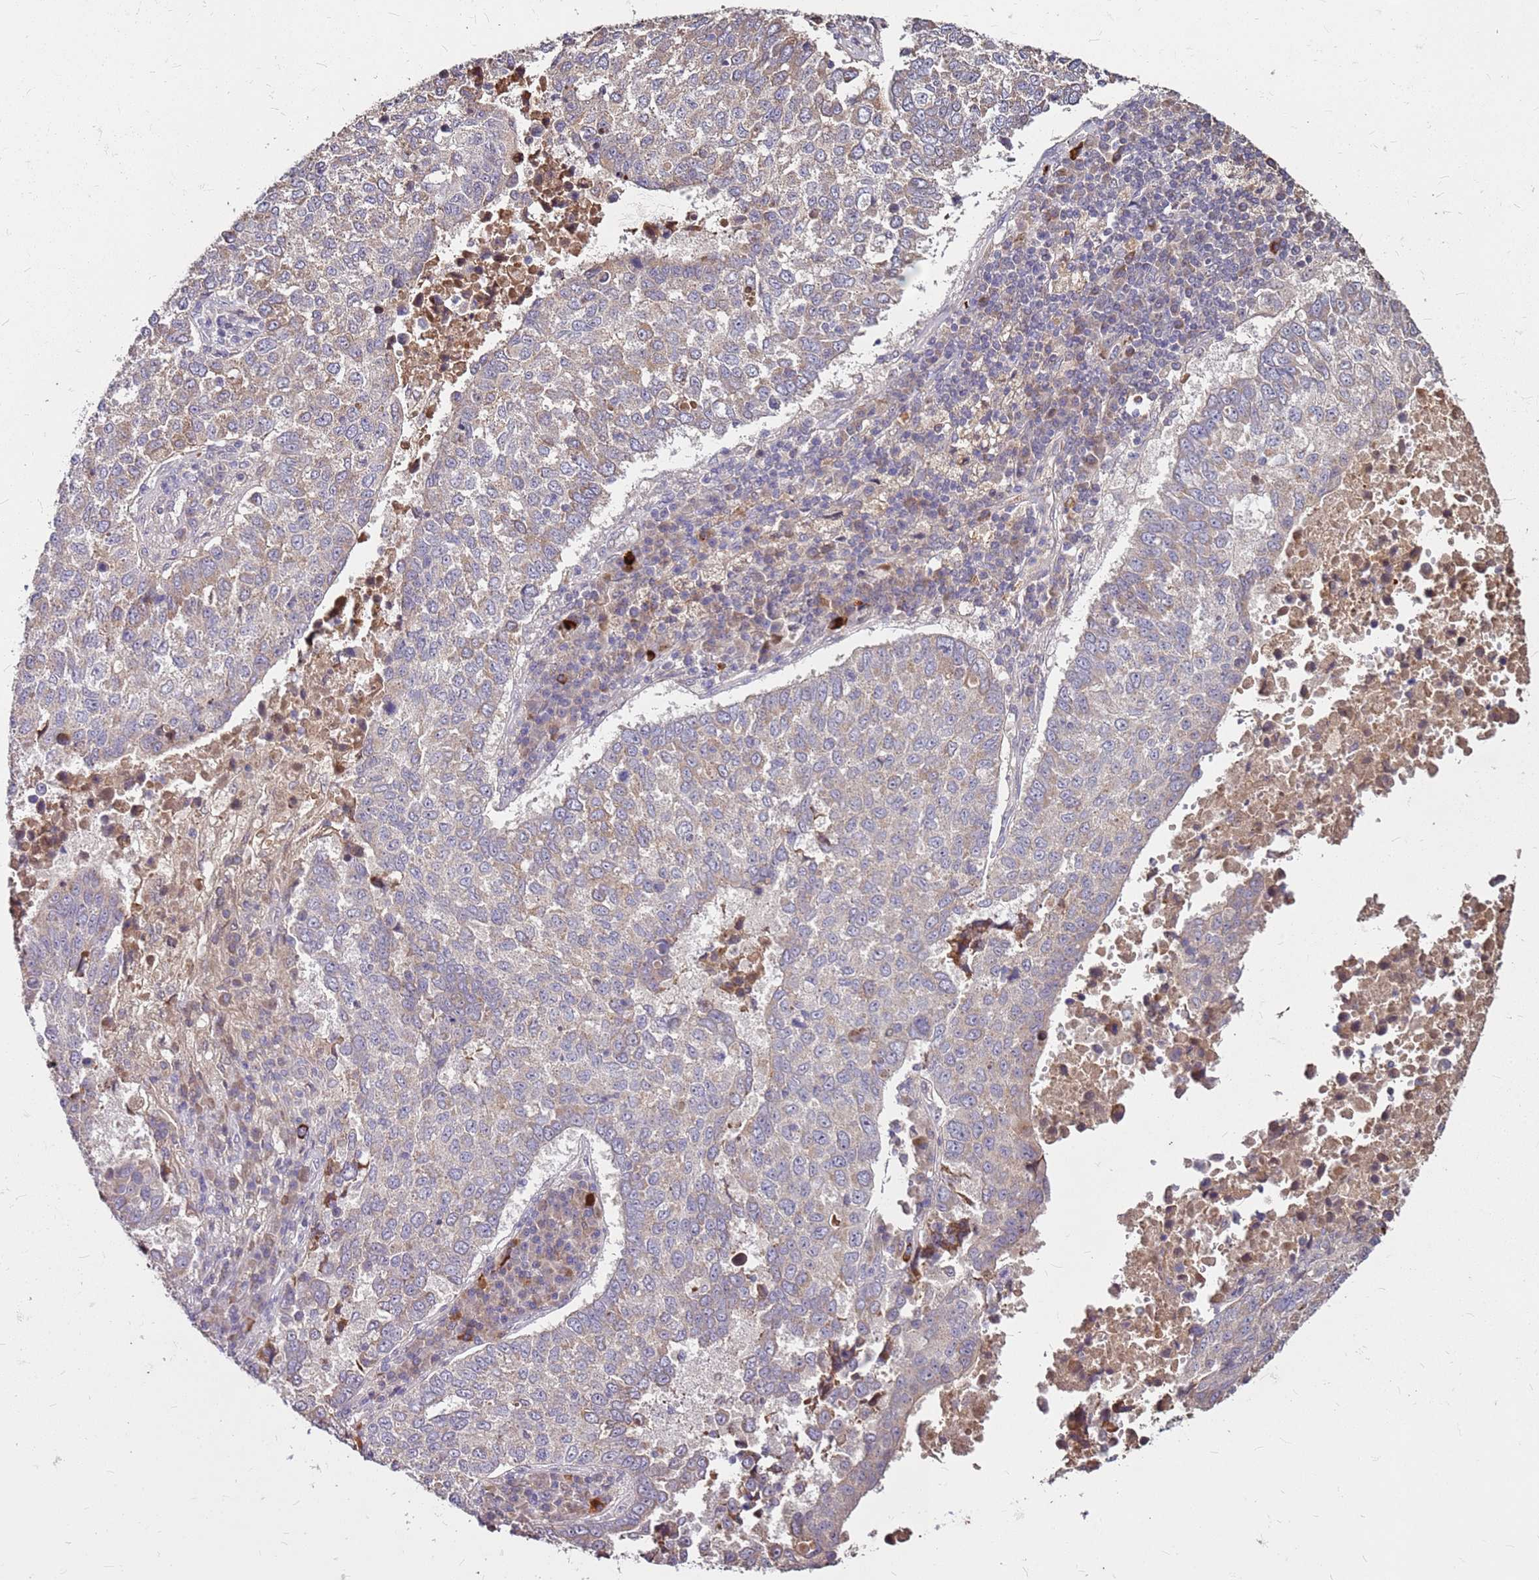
{"staining": {"intensity": "weak", "quantity": "25%-75%", "location": "cytoplasmic/membranous"}, "tissue": "lung cancer", "cell_type": "Tumor cells", "image_type": "cancer", "snomed": [{"axis": "morphology", "description": "Squamous cell carcinoma, NOS"}, {"axis": "topography", "description": "Lung"}], "caption": "A brown stain shows weak cytoplasmic/membranous staining of a protein in human squamous cell carcinoma (lung) tumor cells.", "gene": "DCDC2C", "patient": {"sex": "male", "age": 73}}